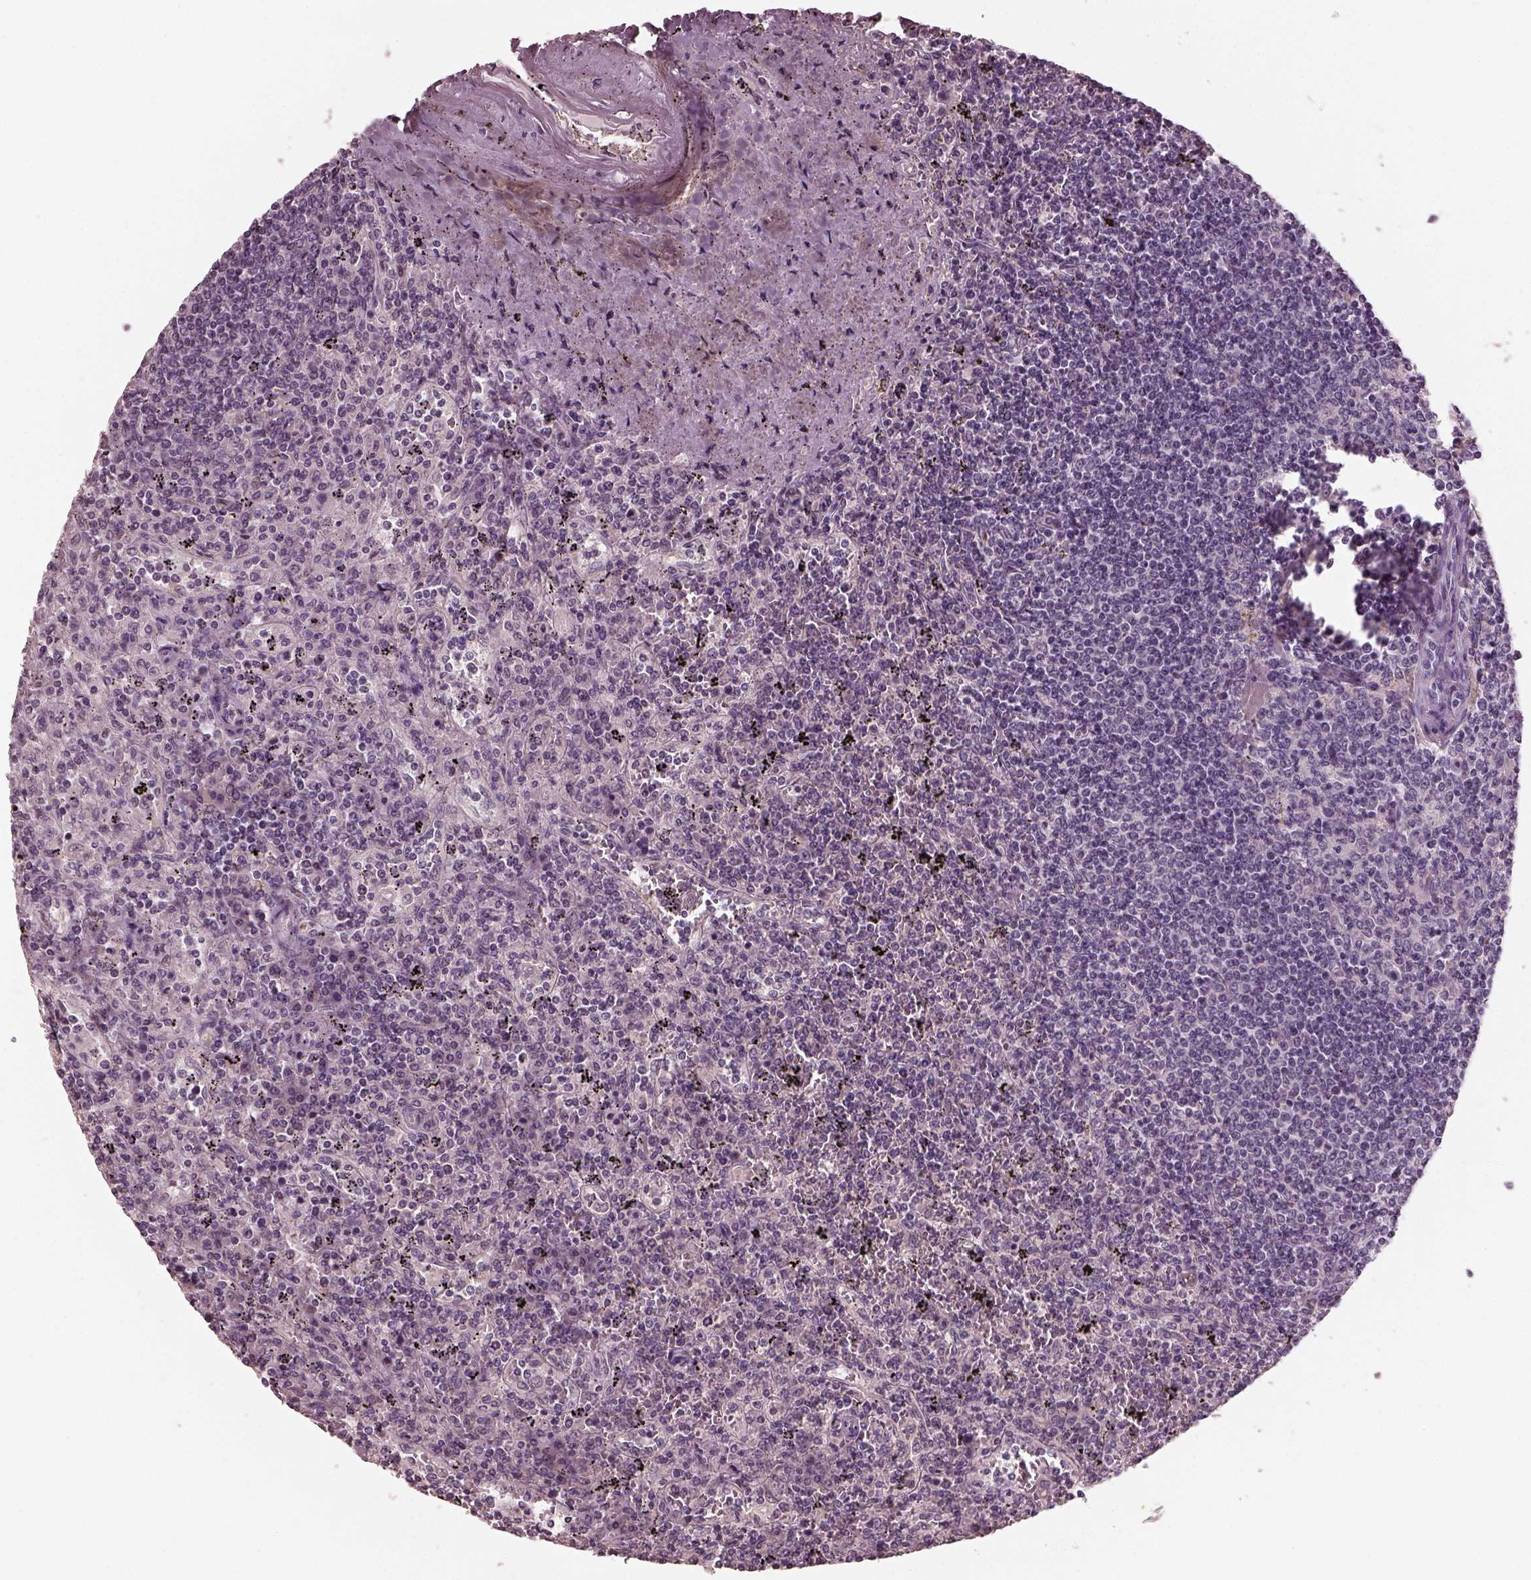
{"staining": {"intensity": "negative", "quantity": "none", "location": "none"}, "tissue": "lymphoma", "cell_type": "Tumor cells", "image_type": "cancer", "snomed": [{"axis": "morphology", "description": "Malignant lymphoma, non-Hodgkin's type, Low grade"}, {"axis": "topography", "description": "Spleen"}], "caption": "High power microscopy histopathology image of an IHC photomicrograph of lymphoma, revealing no significant expression in tumor cells.", "gene": "RCVRN", "patient": {"sex": "male", "age": 62}}